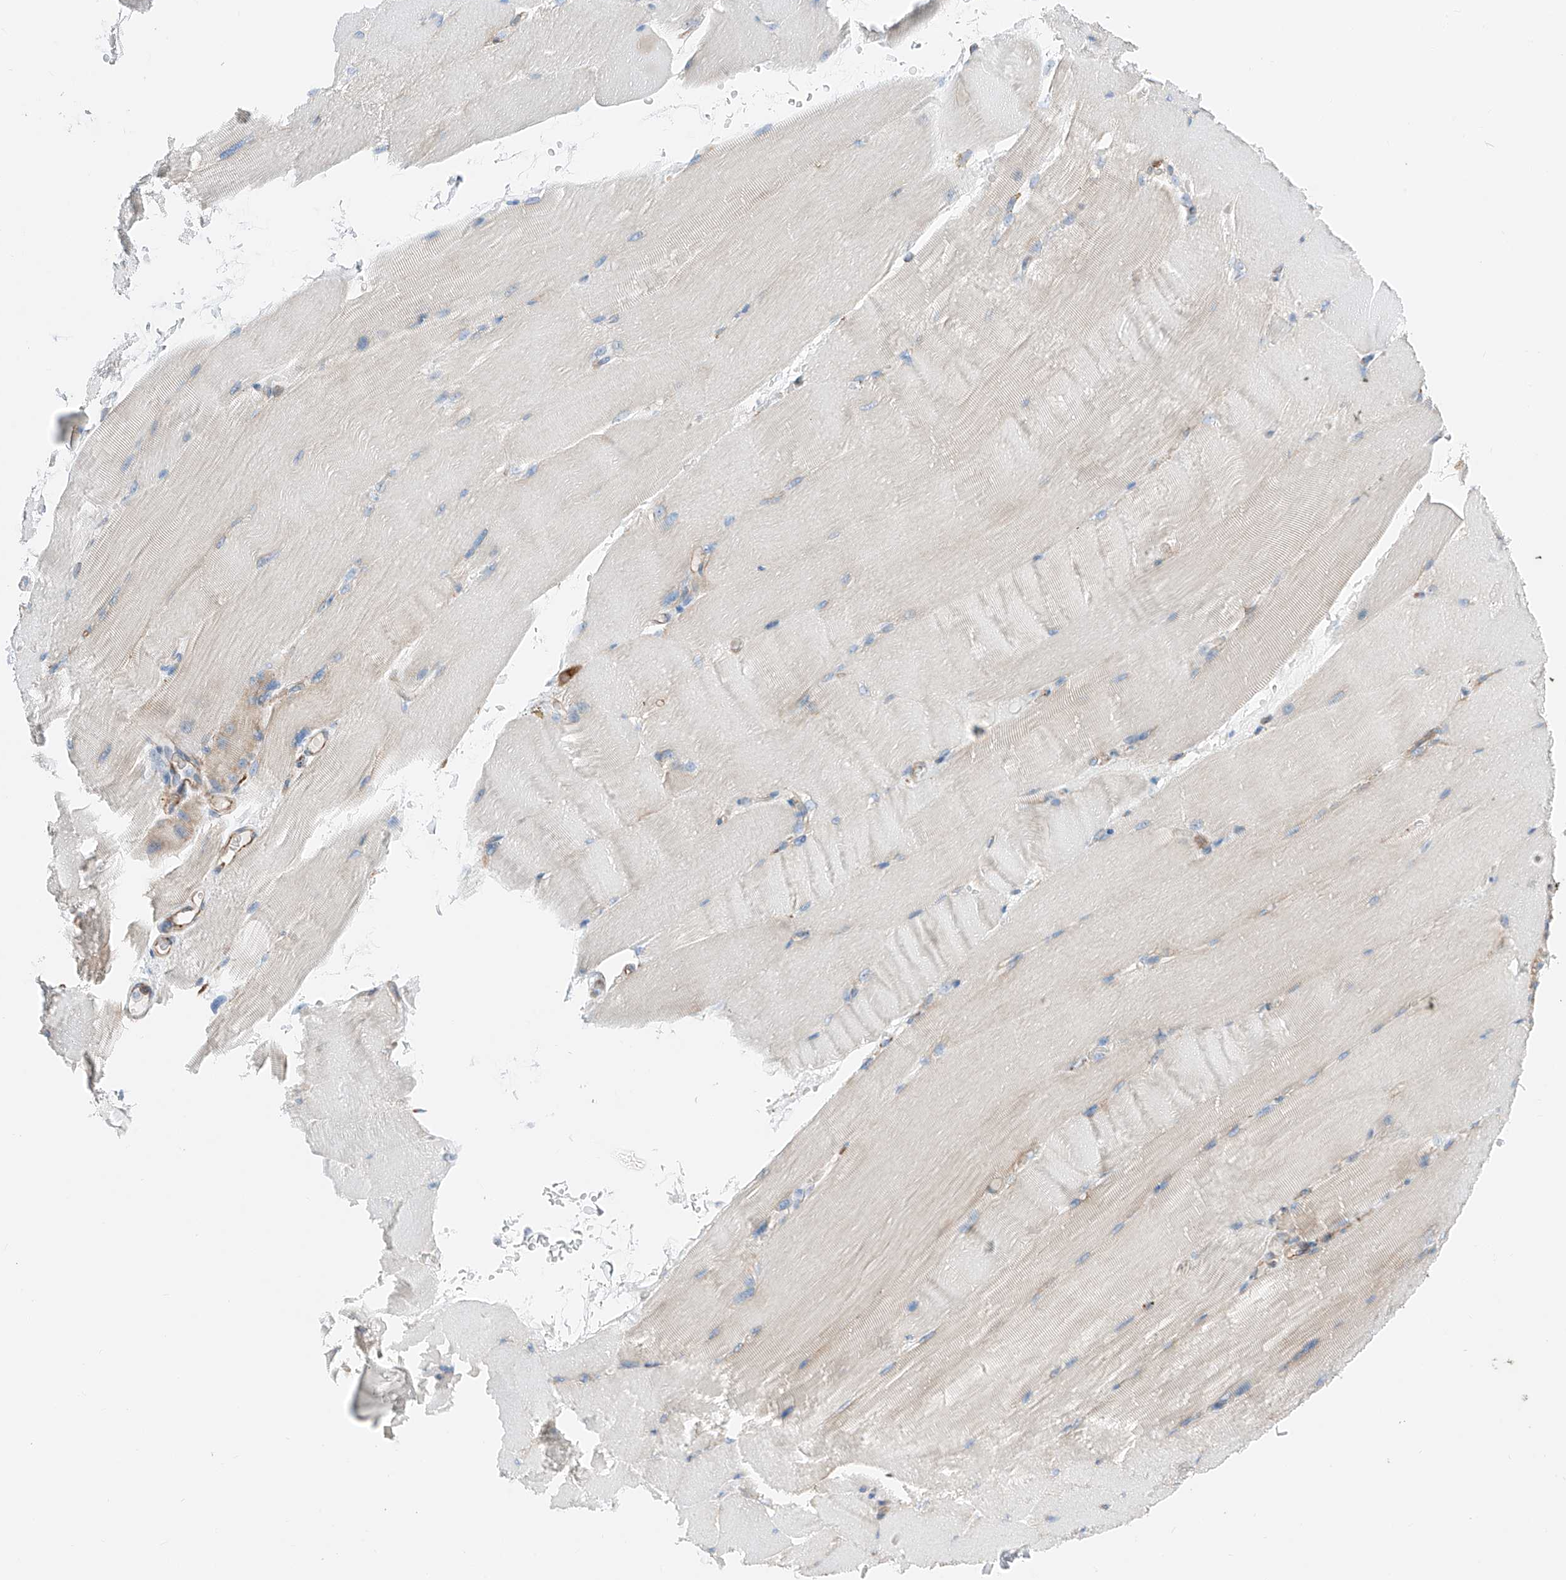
{"staining": {"intensity": "negative", "quantity": "none", "location": "none"}, "tissue": "skeletal muscle", "cell_type": "Myocytes", "image_type": "normal", "snomed": [{"axis": "morphology", "description": "Normal tissue, NOS"}, {"axis": "topography", "description": "Skeletal muscle"}, {"axis": "topography", "description": "Parathyroid gland"}], "caption": "Myocytes show no significant staining in normal skeletal muscle.", "gene": "CRELD1", "patient": {"sex": "female", "age": 37}}